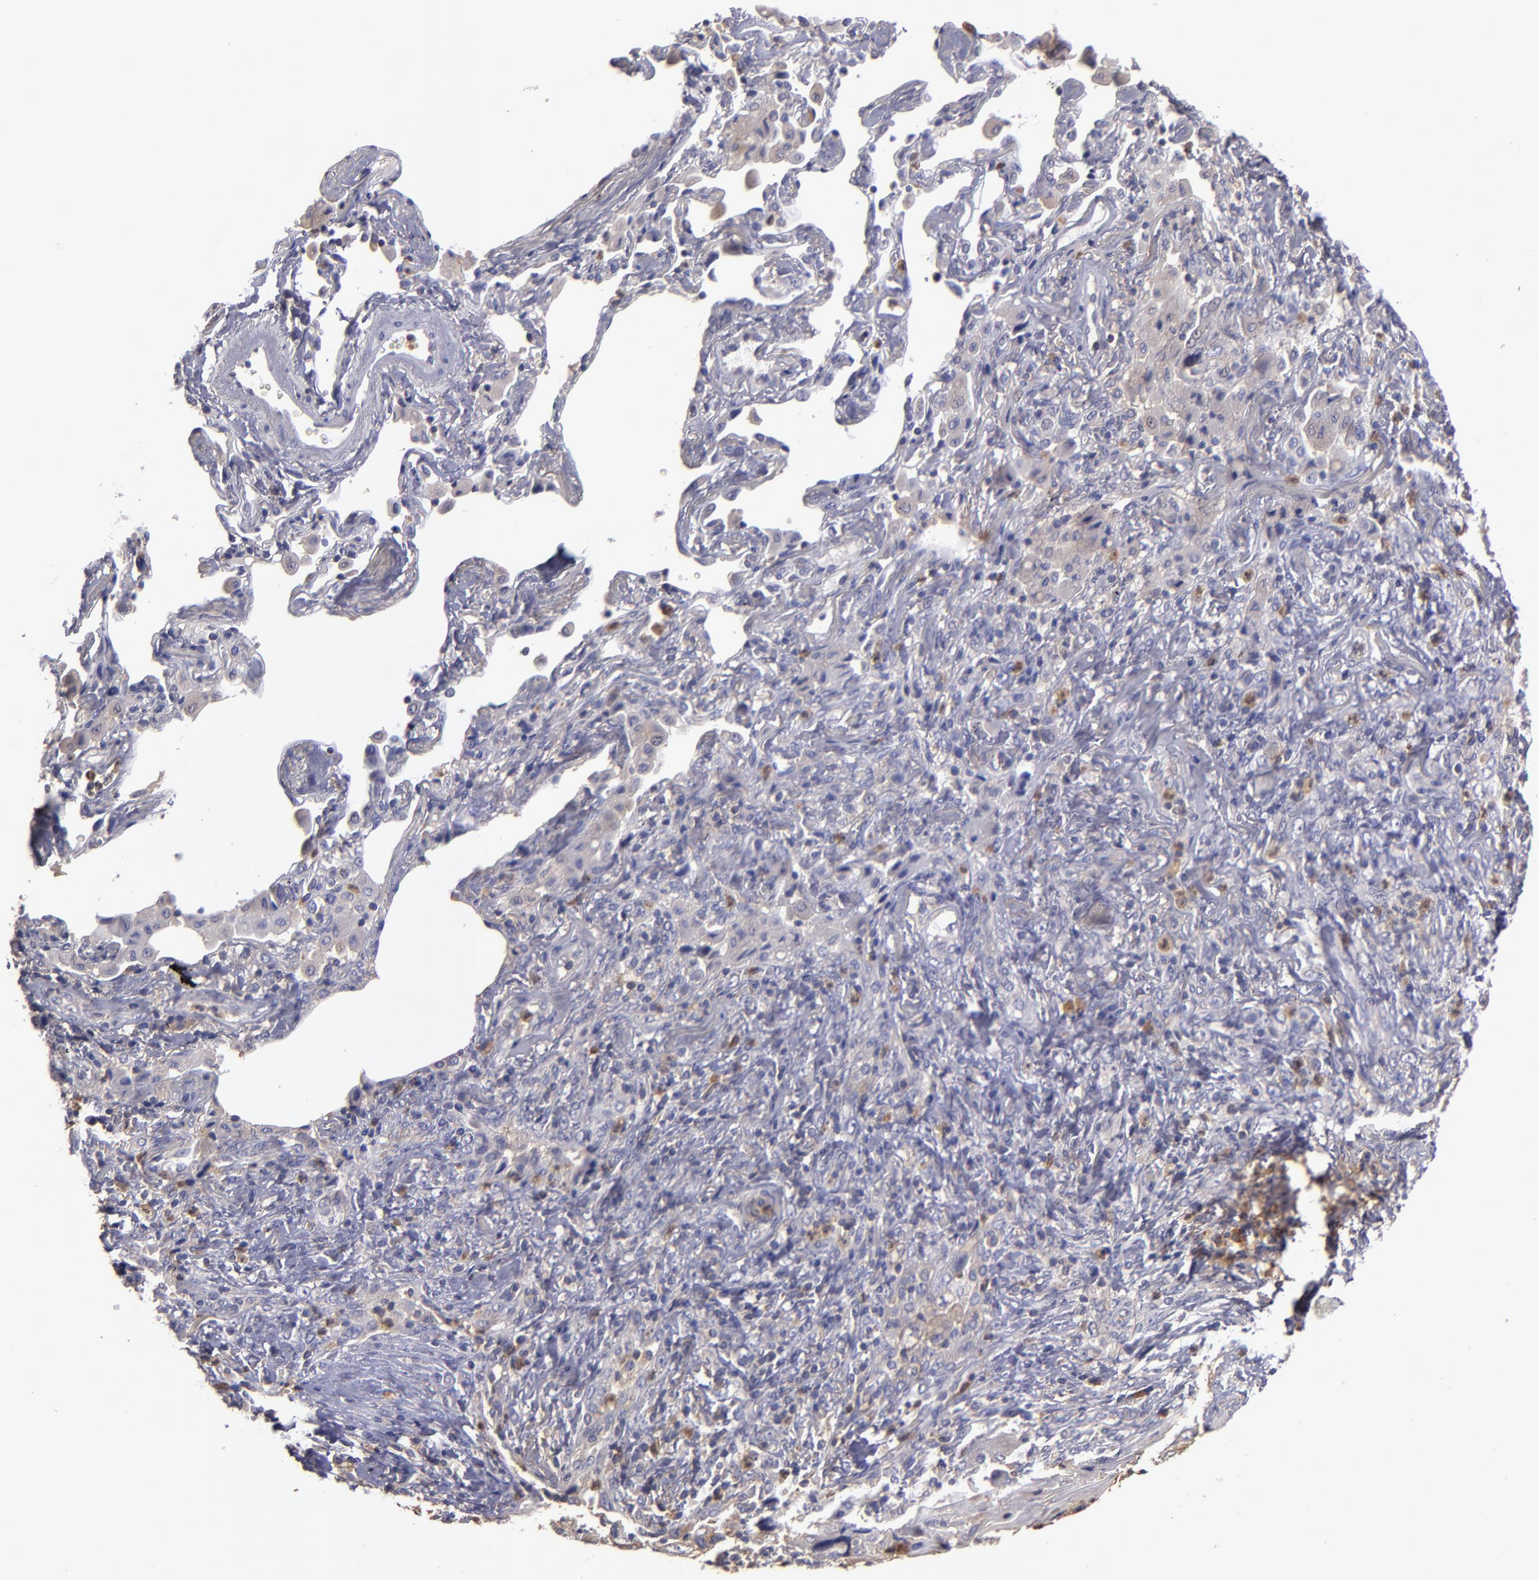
{"staining": {"intensity": "weak", "quantity": "25%-75%", "location": "cytoplasmic/membranous"}, "tissue": "lung cancer", "cell_type": "Tumor cells", "image_type": "cancer", "snomed": [{"axis": "morphology", "description": "Squamous cell carcinoma, NOS"}, {"axis": "topography", "description": "Lung"}], "caption": "A high-resolution photomicrograph shows immunohistochemistry (IHC) staining of lung cancer (squamous cell carcinoma), which reveals weak cytoplasmic/membranous positivity in approximately 25%-75% of tumor cells. Using DAB (3,3'-diaminobenzidine) (brown) and hematoxylin (blue) stains, captured at high magnification using brightfield microscopy.", "gene": "CARS1", "patient": {"sex": "female", "age": 67}}